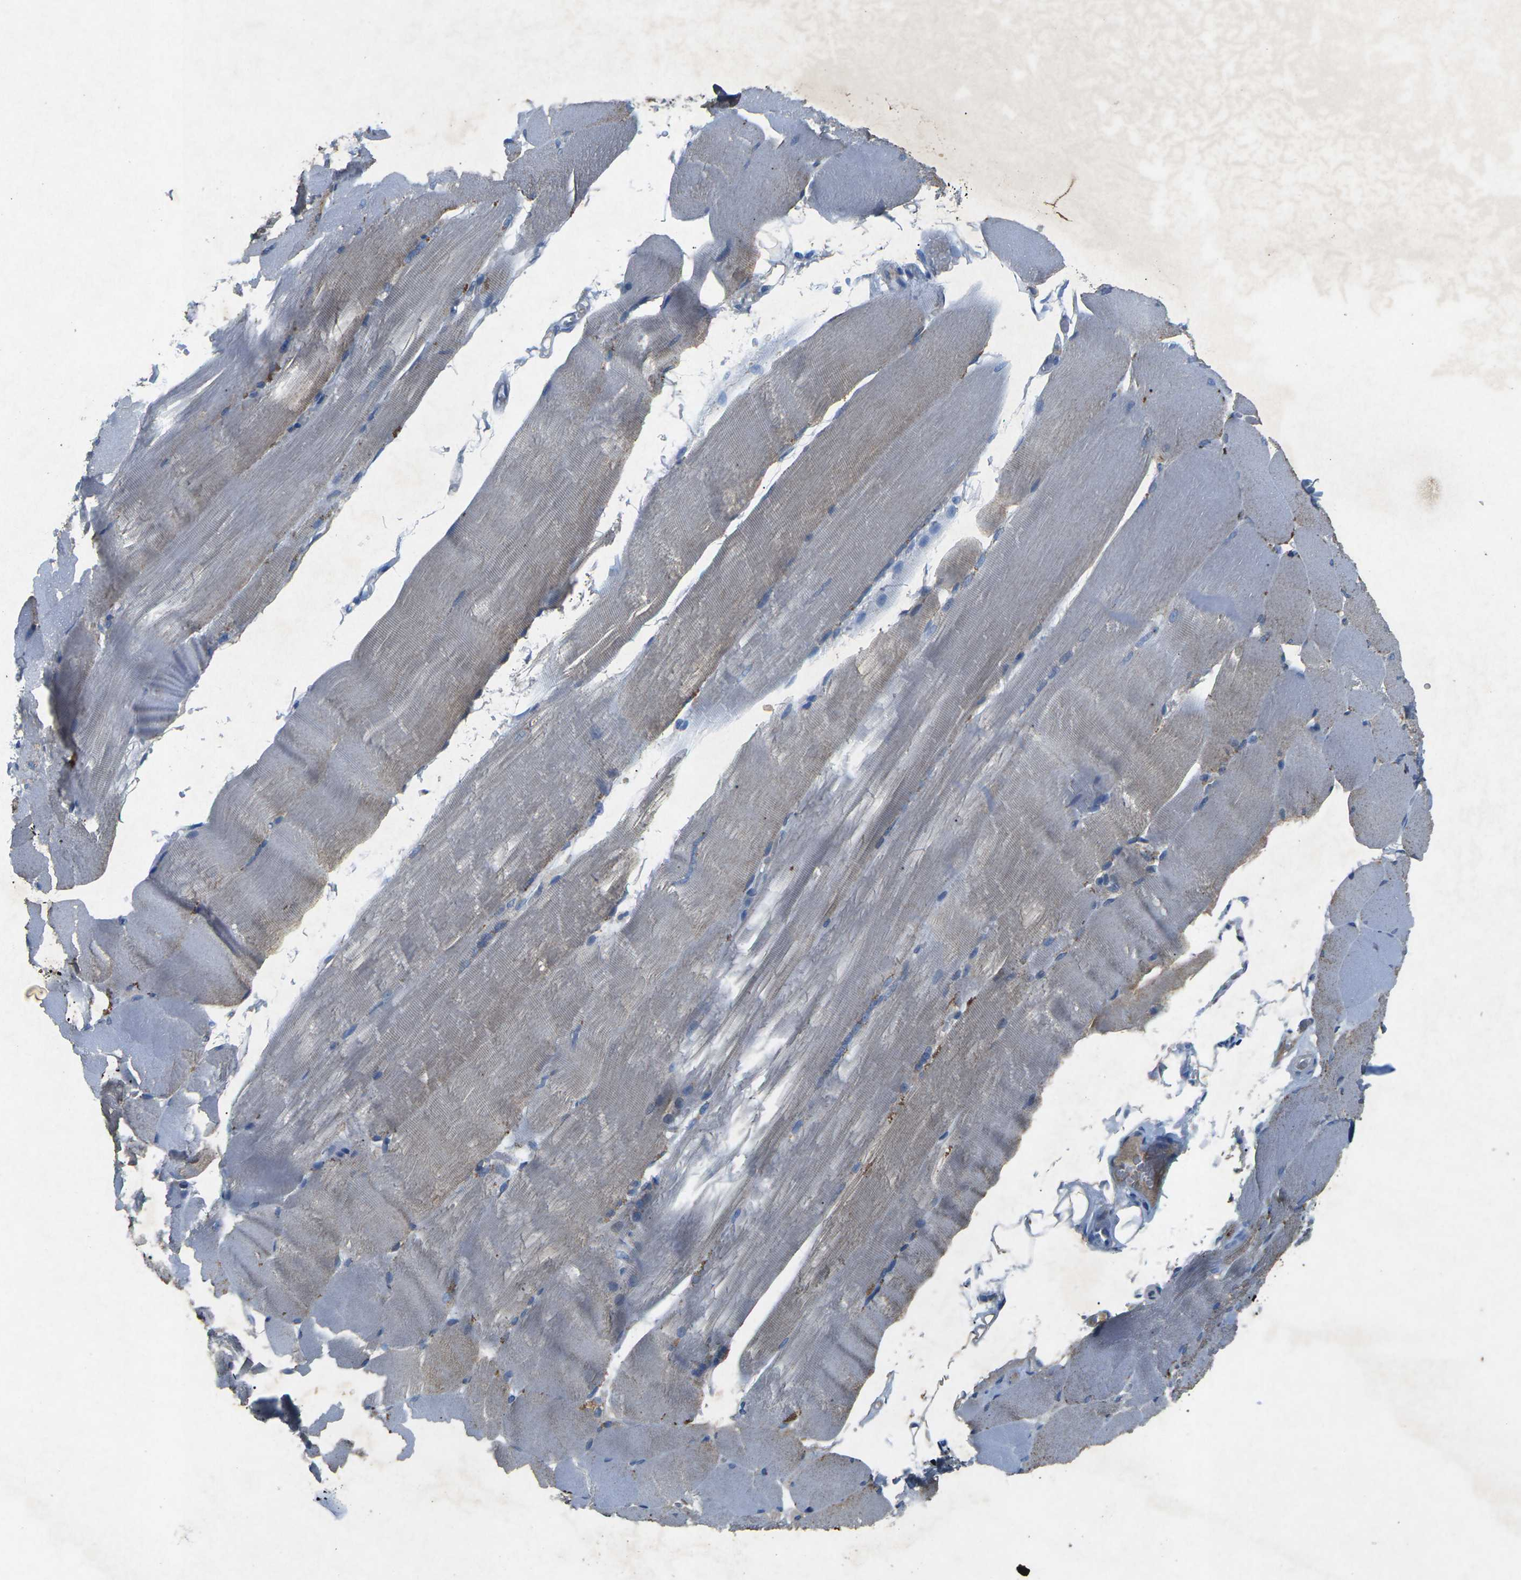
{"staining": {"intensity": "weak", "quantity": "25%-75%", "location": "cytoplasmic/membranous"}, "tissue": "skeletal muscle", "cell_type": "Myocytes", "image_type": "normal", "snomed": [{"axis": "morphology", "description": "Normal tissue, NOS"}, {"axis": "topography", "description": "Skin"}, {"axis": "topography", "description": "Skeletal muscle"}], "caption": "Weak cytoplasmic/membranous protein expression is present in approximately 25%-75% of myocytes in skeletal muscle.", "gene": "PLG", "patient": {"sex": "male", "age": 83}}